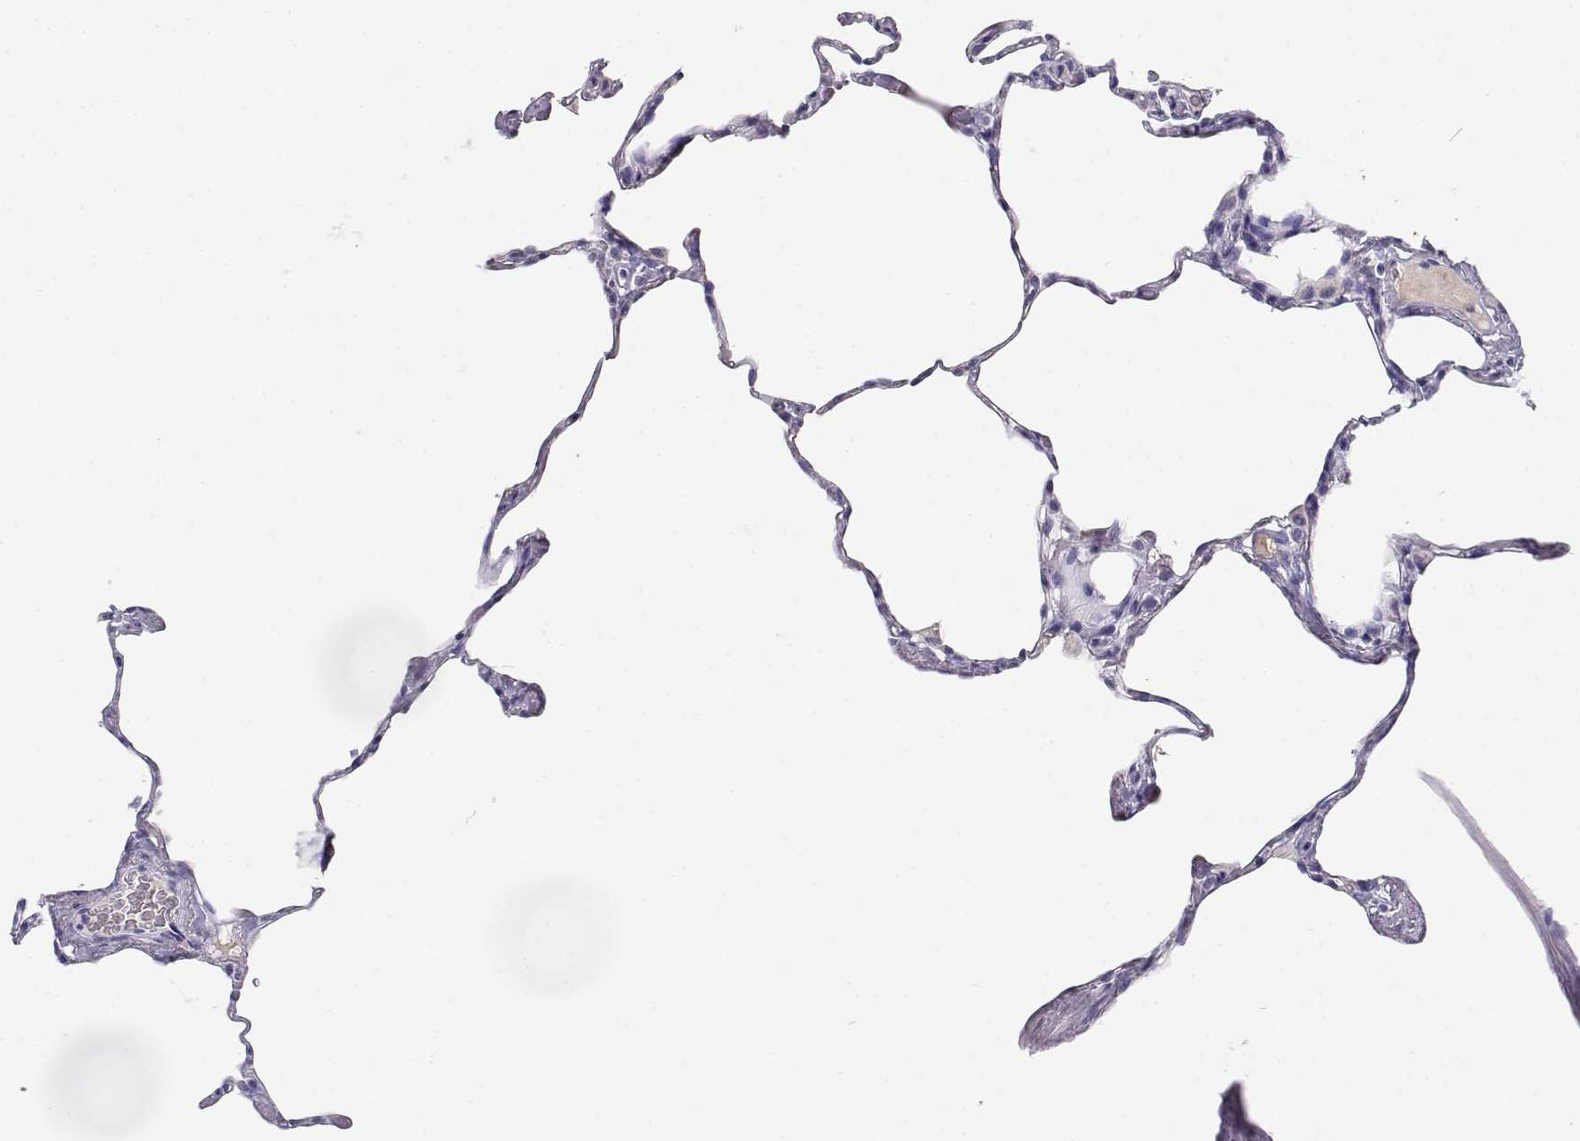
{"staining": {"intensity": "negative", "quantity": "none", "location": "none"}, "tissue": "lung", "cell_type": "Alveolar cells", "image_type": "normal", "snomed": [{"axis": "morphology", "description": "Normal tissue, NOS"}, {"axis": "topography", "description": "Lung"}], "caption": "DAB (3,3'-diaminobenzidine) immunohistochemical staining of benign lung demonstrates no significant staining in alveolar cells. Brightfield microscopy of immunohistochemistry stained with DAB (3,3'-diaminobenzidine) (brown) and hematoxylin (blue), captured at high magnification.", "gene": "GPR174", "patient": {"sex": "male", "age": 65}}